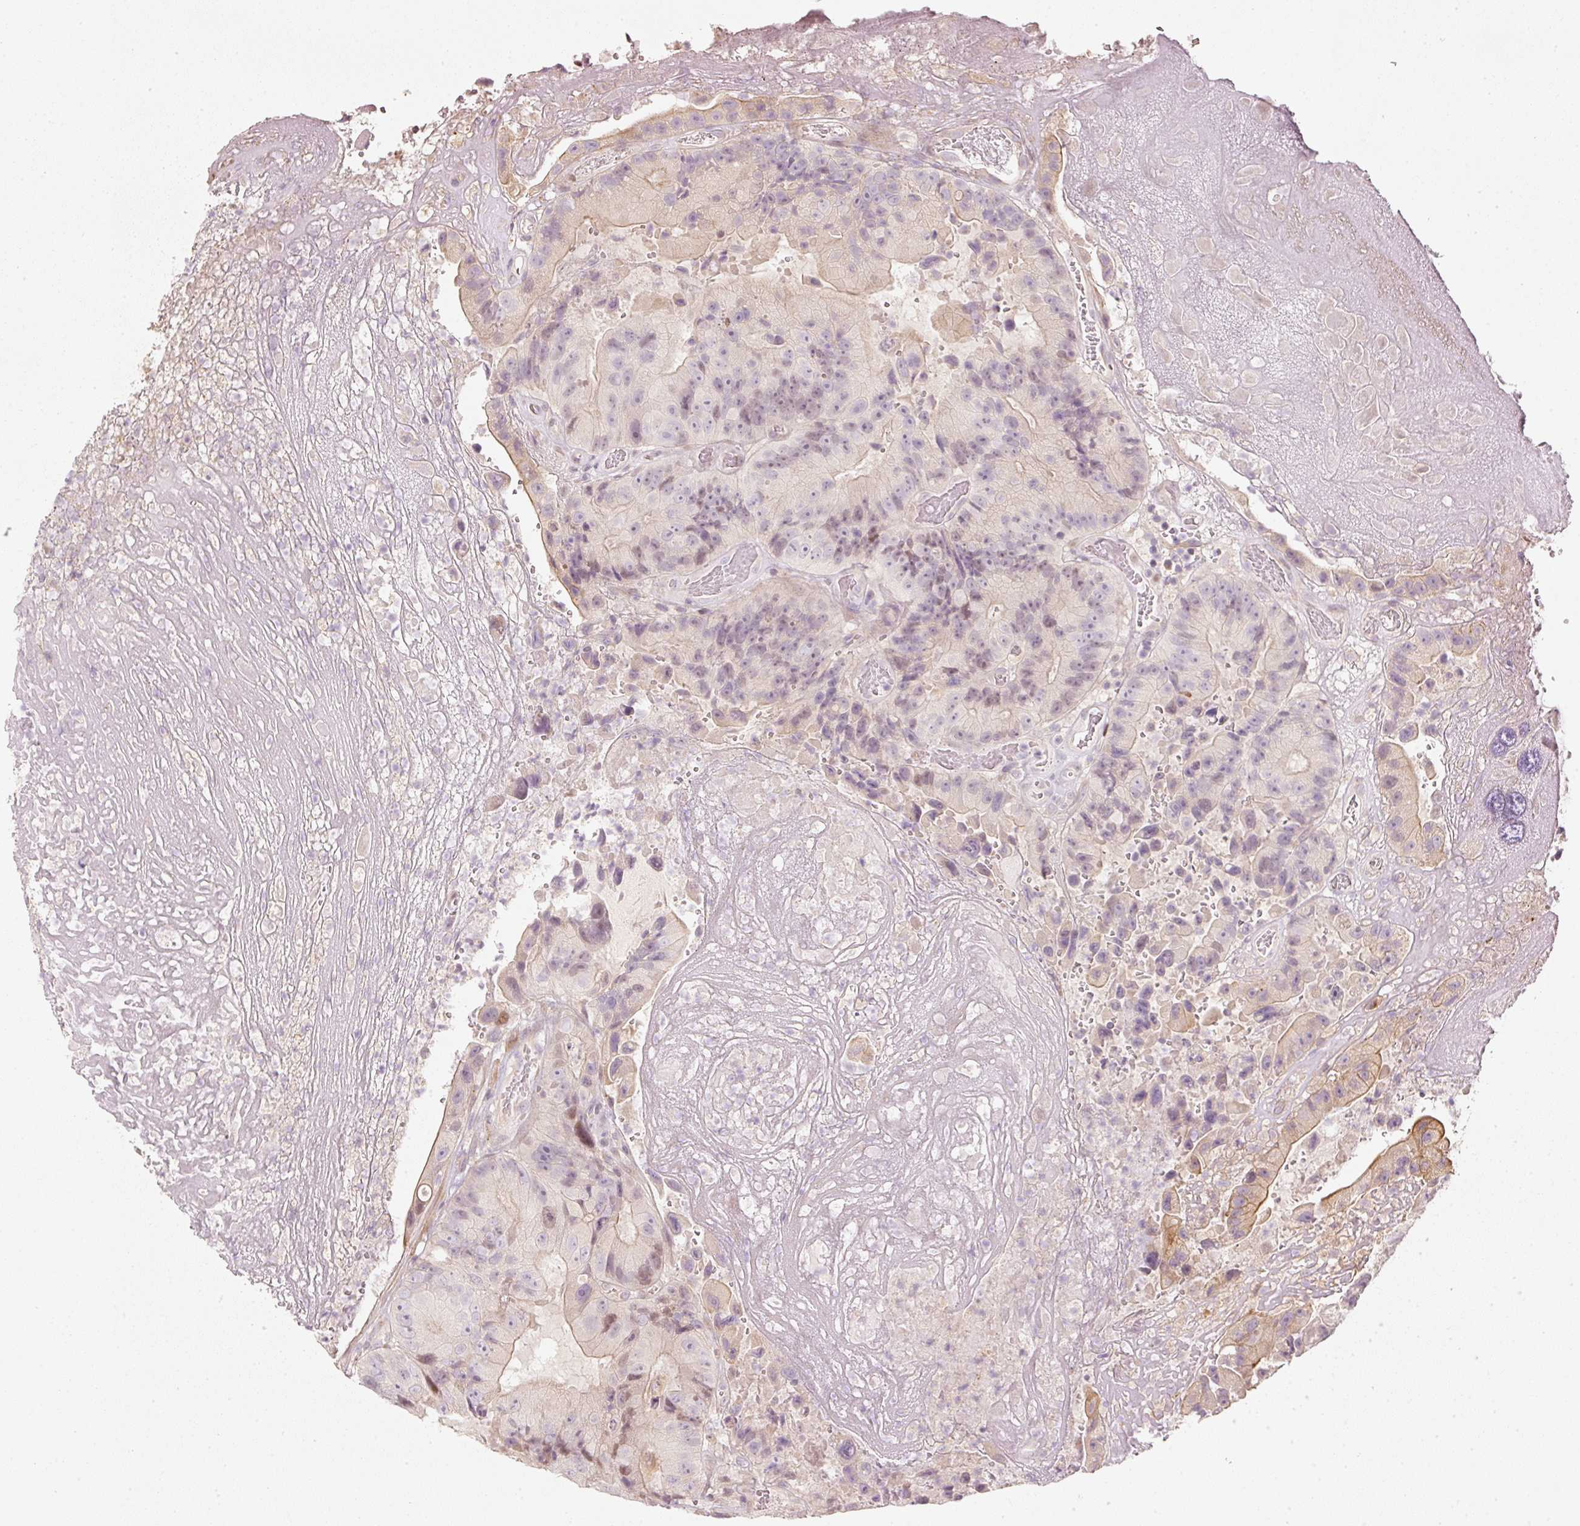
{"staining": {"intensity": "weak", "quantity": "<25%", "location": "nuclear"}, "tissue": "colorectal cancer", "cell_type": "Tumor cells", "image_type": "cancer", "snomed": [{"axis": "morphology", "description": "Adenocarcinoma, NOS"}, {"axis": "topography", "description": "Colon"}], "caption": "This is an immunohistochemistry histopathology image of human colorectal adenocarcinoma. There is no staining in tumor cells.", "gene": "TREX2", "patient": {"sex": "female", "age": 86}}